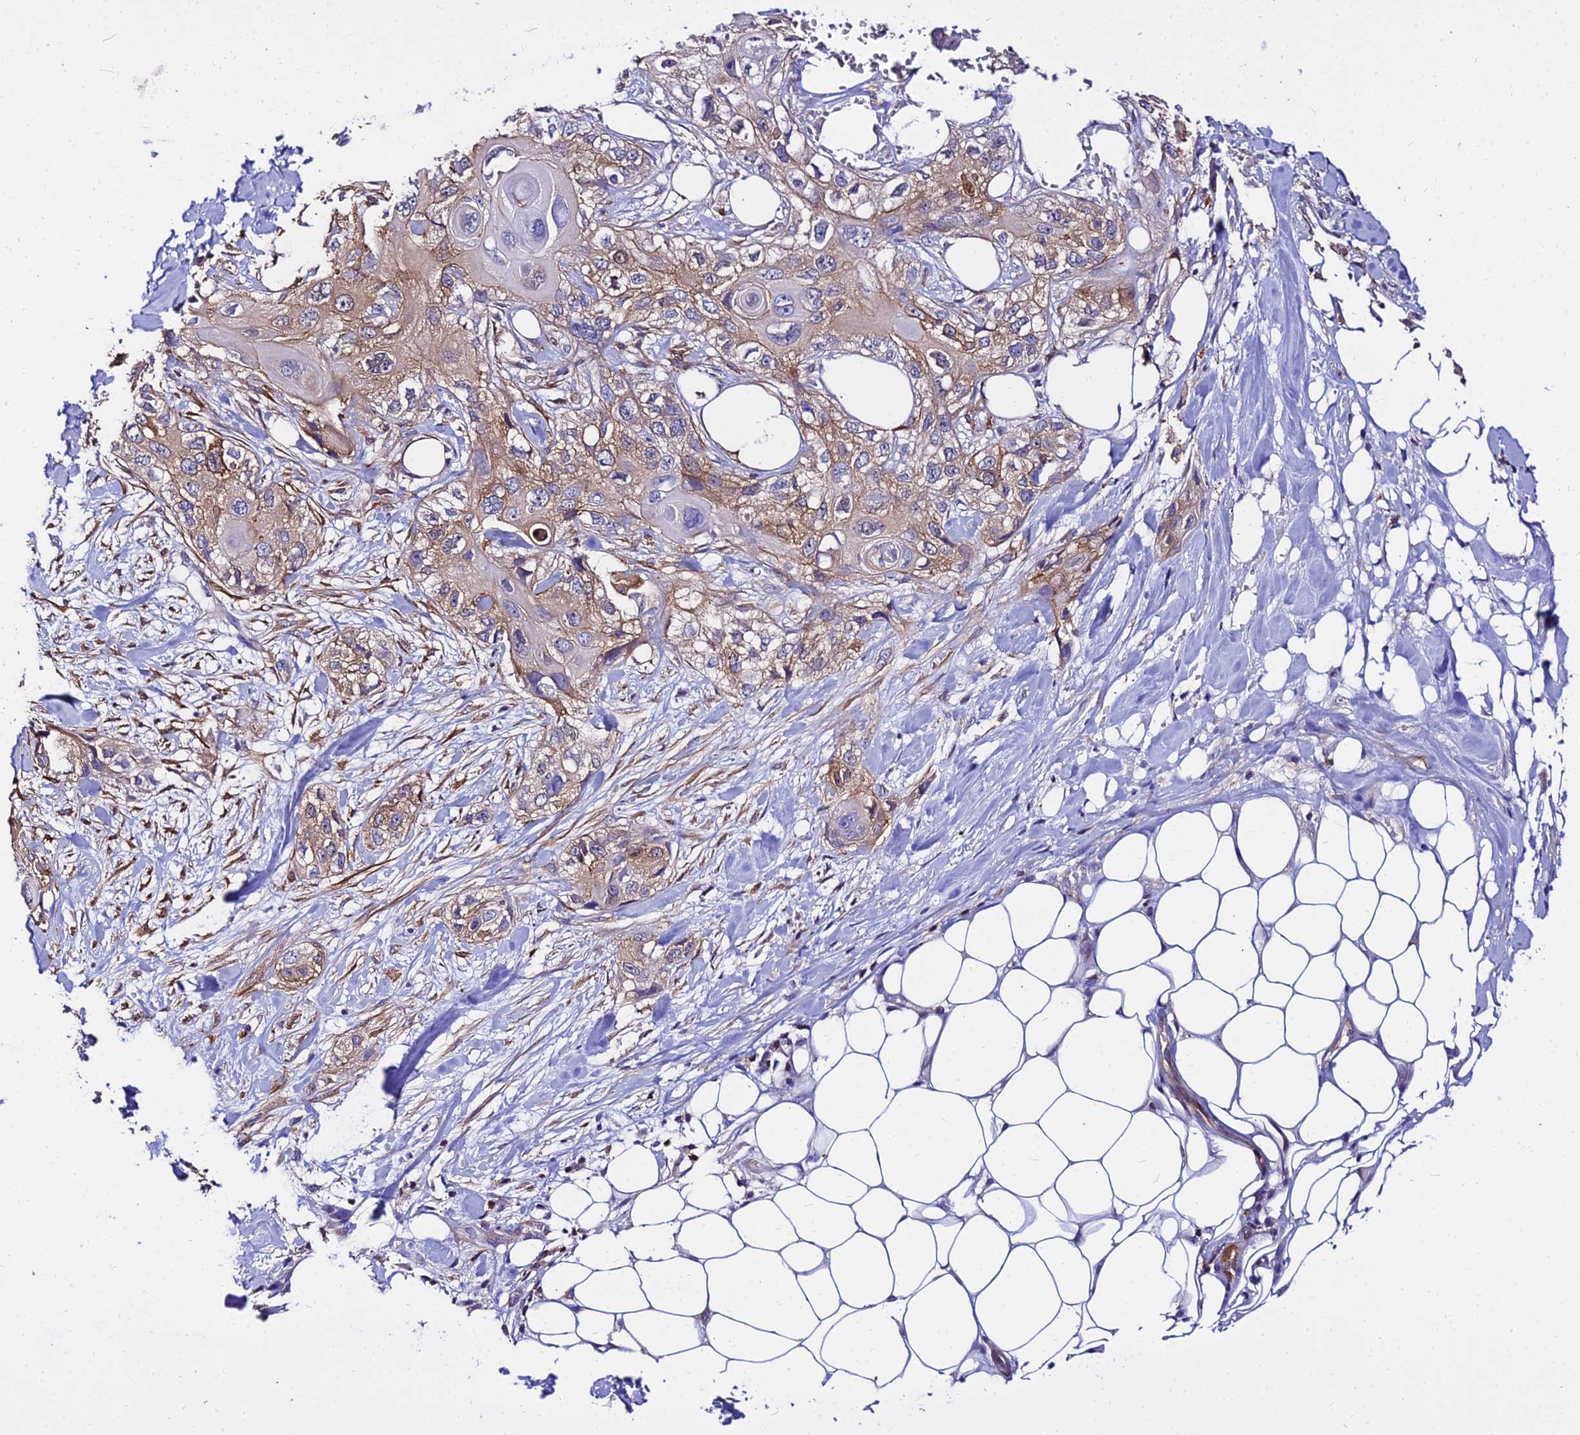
{"staining": {"intensity": "moderate", "quantity": "25%-75%", "location": "cytoplasmic/membranous"}, "tissue": "skin cancer", "cell_type": "Tumor cells", "image_type": "cancer", "snomed": [{"axis": "morphology", "description": "Normal tissue, NOS"}, {"axis": "morphology", "description": "Squamous cell carcinoma, NOS"}, {"axis": "topography", "description": "Skin"}], "caption": "Protein expression analysis of human skin squamous cell carcinoma reveals moderate cytoplasmic/membranous staining in approximately 25%-75% of tumor cells.", "gene": "CSRP1", "patient": {"sex": "male", "age": 72}}